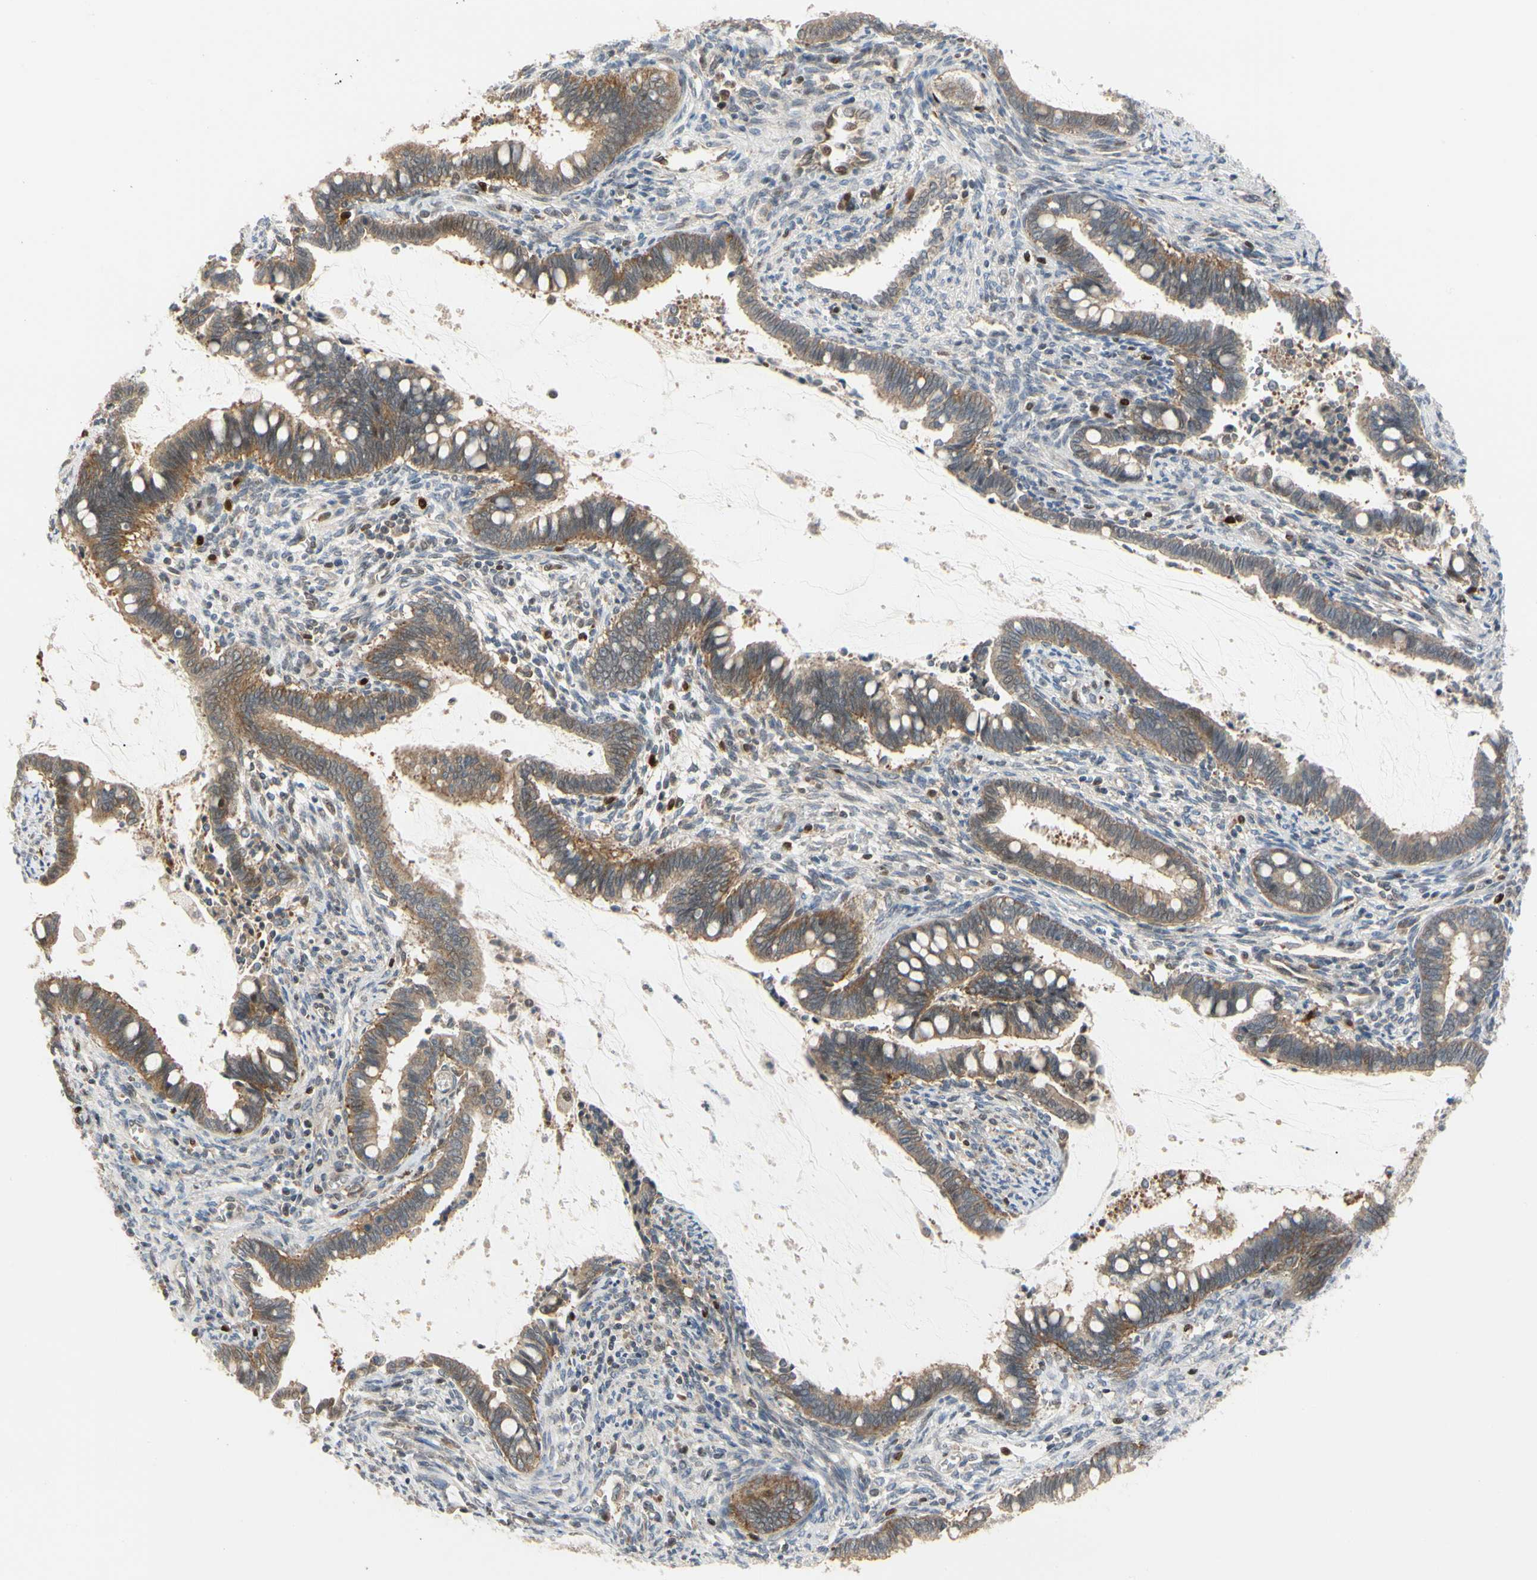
{"staining": {"intensity": "moderate", "quantity": ">75%", "location": "cytoplasmic/membranous"}, "tissue": "cervical cancer", "cell_type": "Tumor cells", "image_type": "cancer", "snomed": [{"axis": "morphology", "description": "Adenocarcinoma, NOS"}, {"axis": "topography", "description": "Cervix"}], "caption": "There is medium levels of moderate cytoplasmic/membranous positivity in tumor cells of cervical cancer, as demonstrated by immunohistochemical staining (brown color).", "gene": "CDK5", "patient": {"sex": "female", "age": 44}}